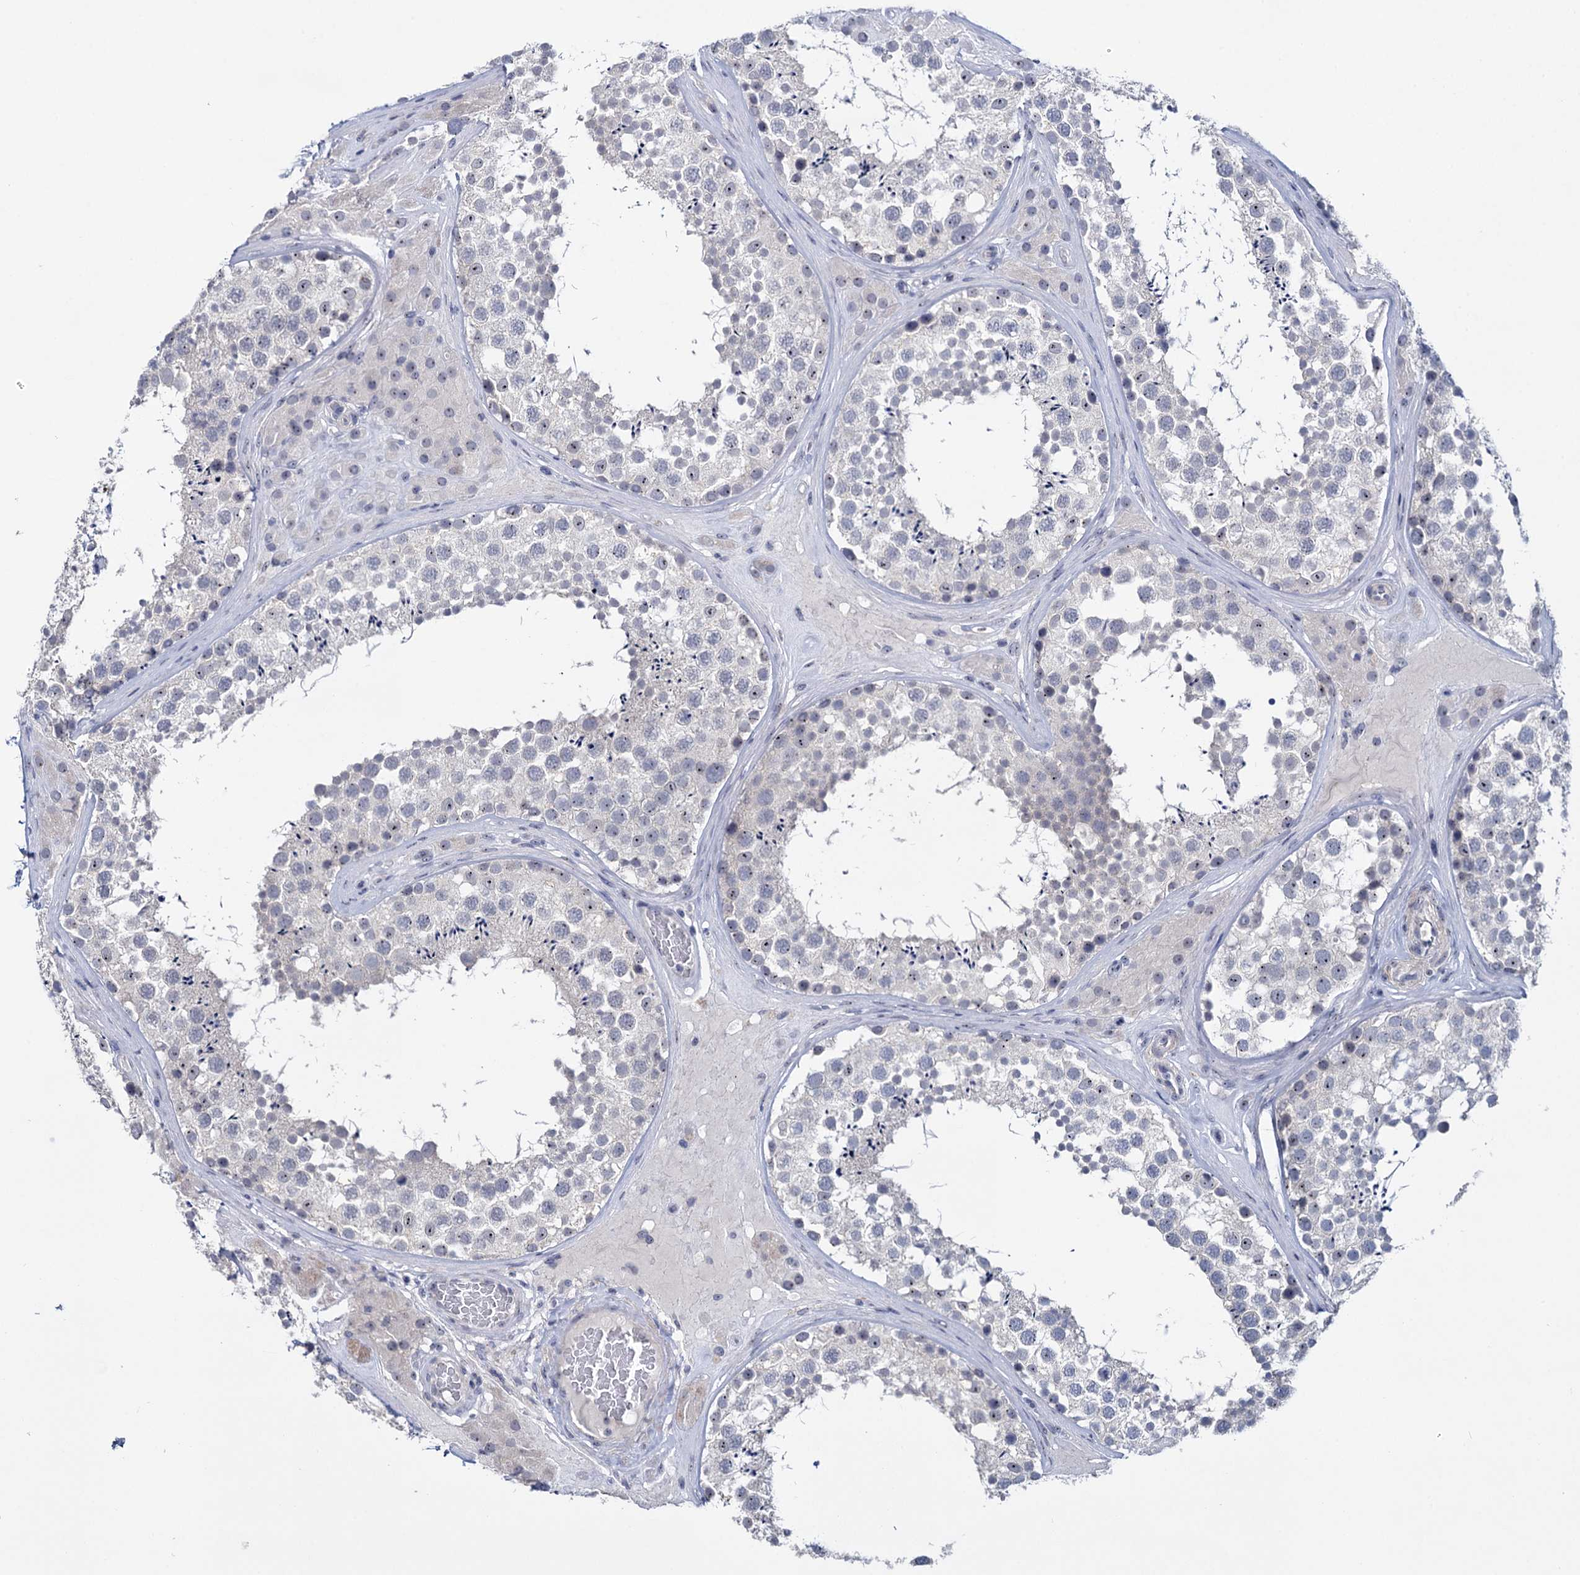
{"staining": {"intensity": "weak", "quantity": "<25%", "location": "nuclear"}, "tissue": "testis", "cell_type": "Cells in seminiferous ducts", "image_type": "normal", "snomed": [{"axis": "morphology", "description": "Normal tissue, NOS"}, {"axis": "topography", "description": "Testis"}], "caption": "Immunohistochemistry image of unremarkable human testis stained for a protein (brown), which exhibits no expression in cells in seminiferous ducts.", "gene": "SFN", "patient": {"sex": "male", "age": 46}}